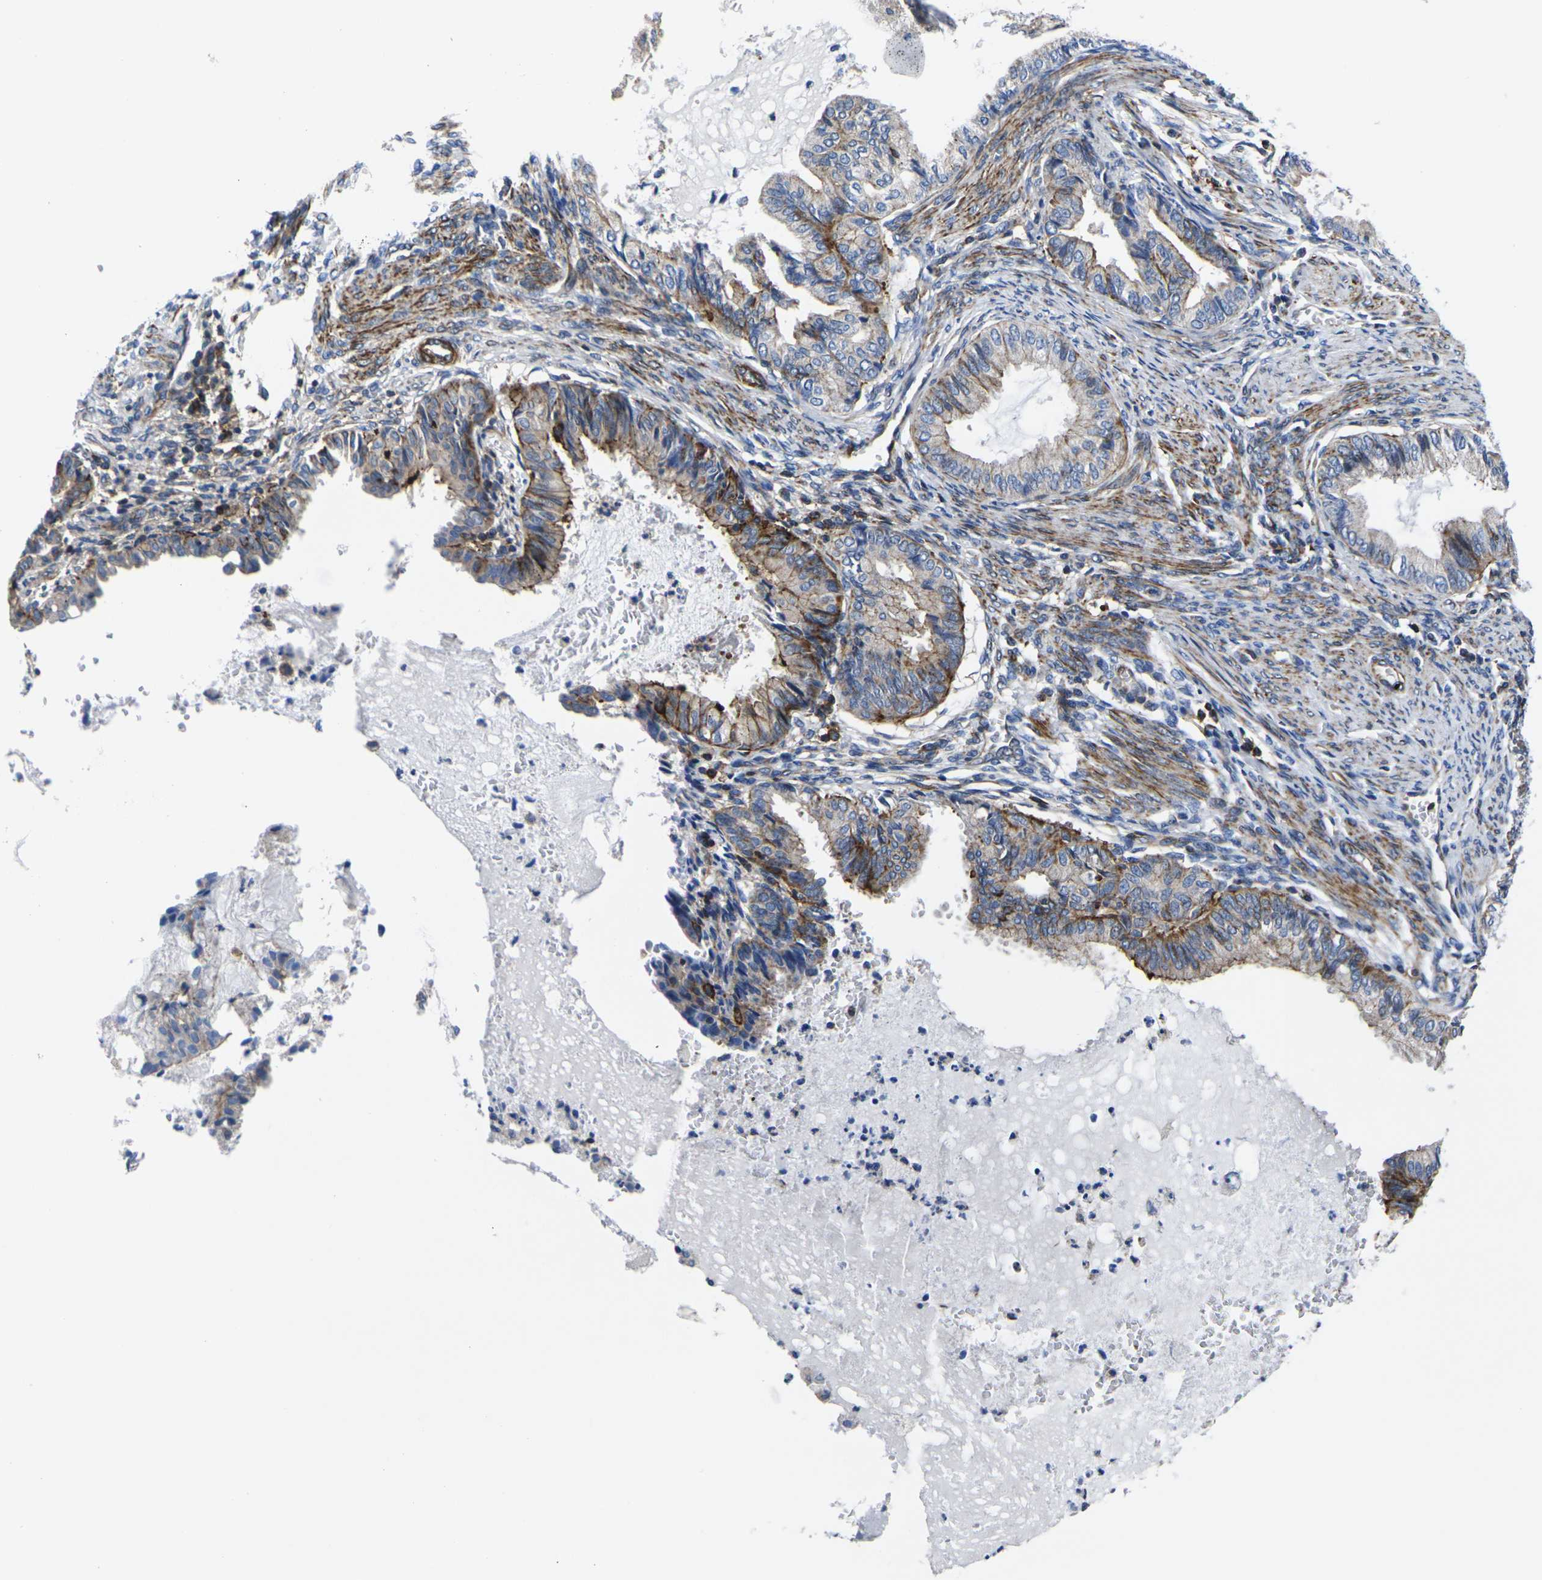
{"staining": {"intensity": "moderate", "quantity": "25%-75%", "location": "cytoplasmic/membranous"}, "tissue": "endometrial cancer", "cell_type": "Tumor cells", "image_type": "cancer", "snomed": [{"axis": "morphology", "description": "Adenocarcinoma, NOS"}, {"axis": "topography", "description": "Endometrium"}], "caption": "High-power microscopy captured an immunohistochemistry (IHC) micrograph of endometrial cancer, revealing moderate cytoplasmic/membranous expression in about 25%-75% of tumor cells. Ihc stains the protein in brown and the nuclei are stained blue.", "gene": "GPR4", "patient": {"sex": "female", "age": 86}}